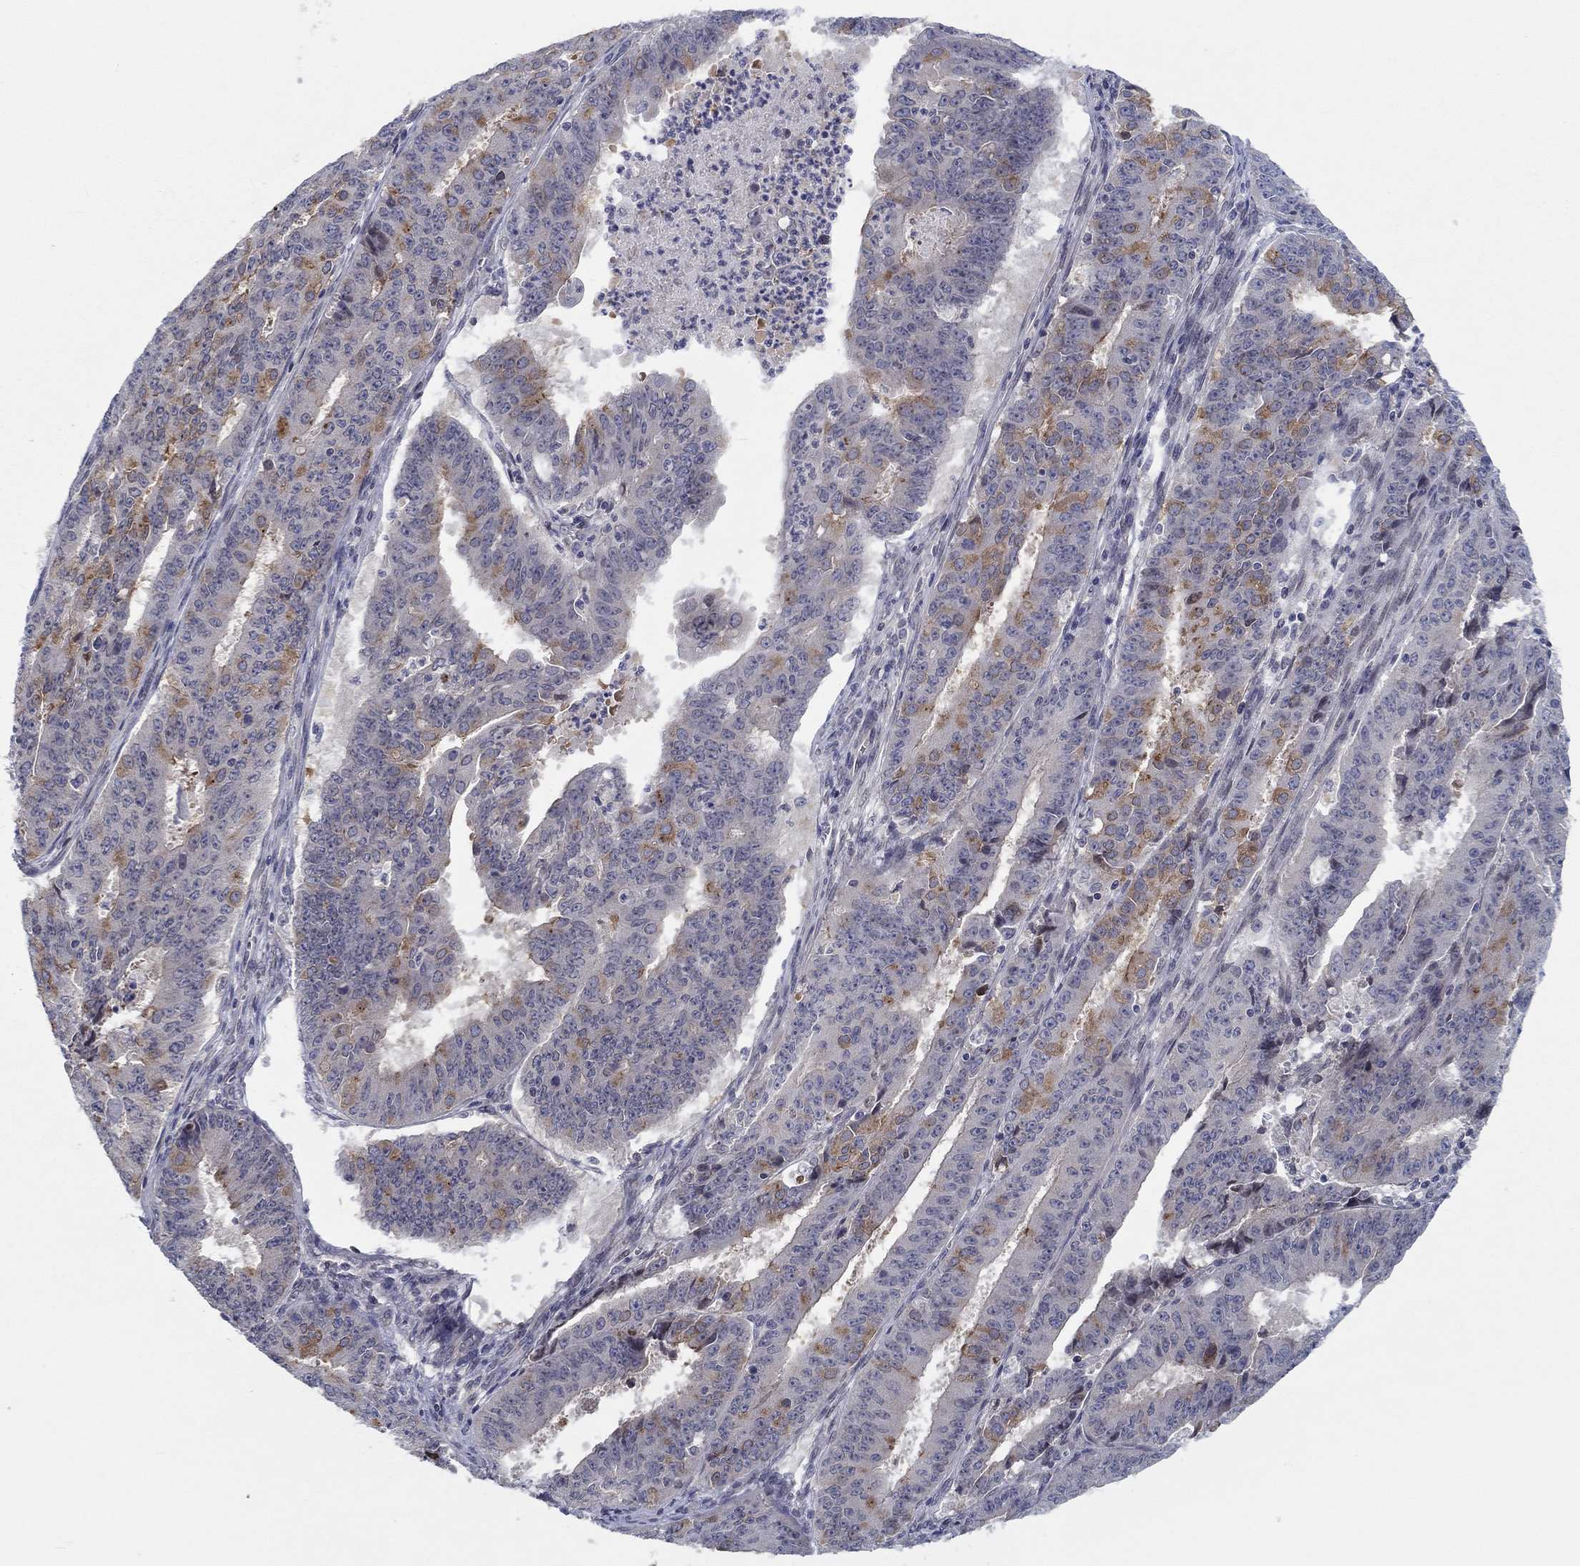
{"staining": {"intensity": "moderate", "quantity": "25%-75%", "location": "cytoplasmic/membranous"}, "tissue": "ovarian cancer", "cell_type": "Tumor cells", "image_type": "cancer", "snomed": [{"axis": "morphology", "description": "Carcinoma, endometroid"}, {"axis": "topography", "description": "Ovary"}], "caption": "IHC of ovarian endometroid carcinoma exhibits medium levels of moderate cytoplasmic/membranous expression in about 25%-75% of tumor cells.", "gene": "CETN3", "patient": {"sex": "female", "age": 42}}